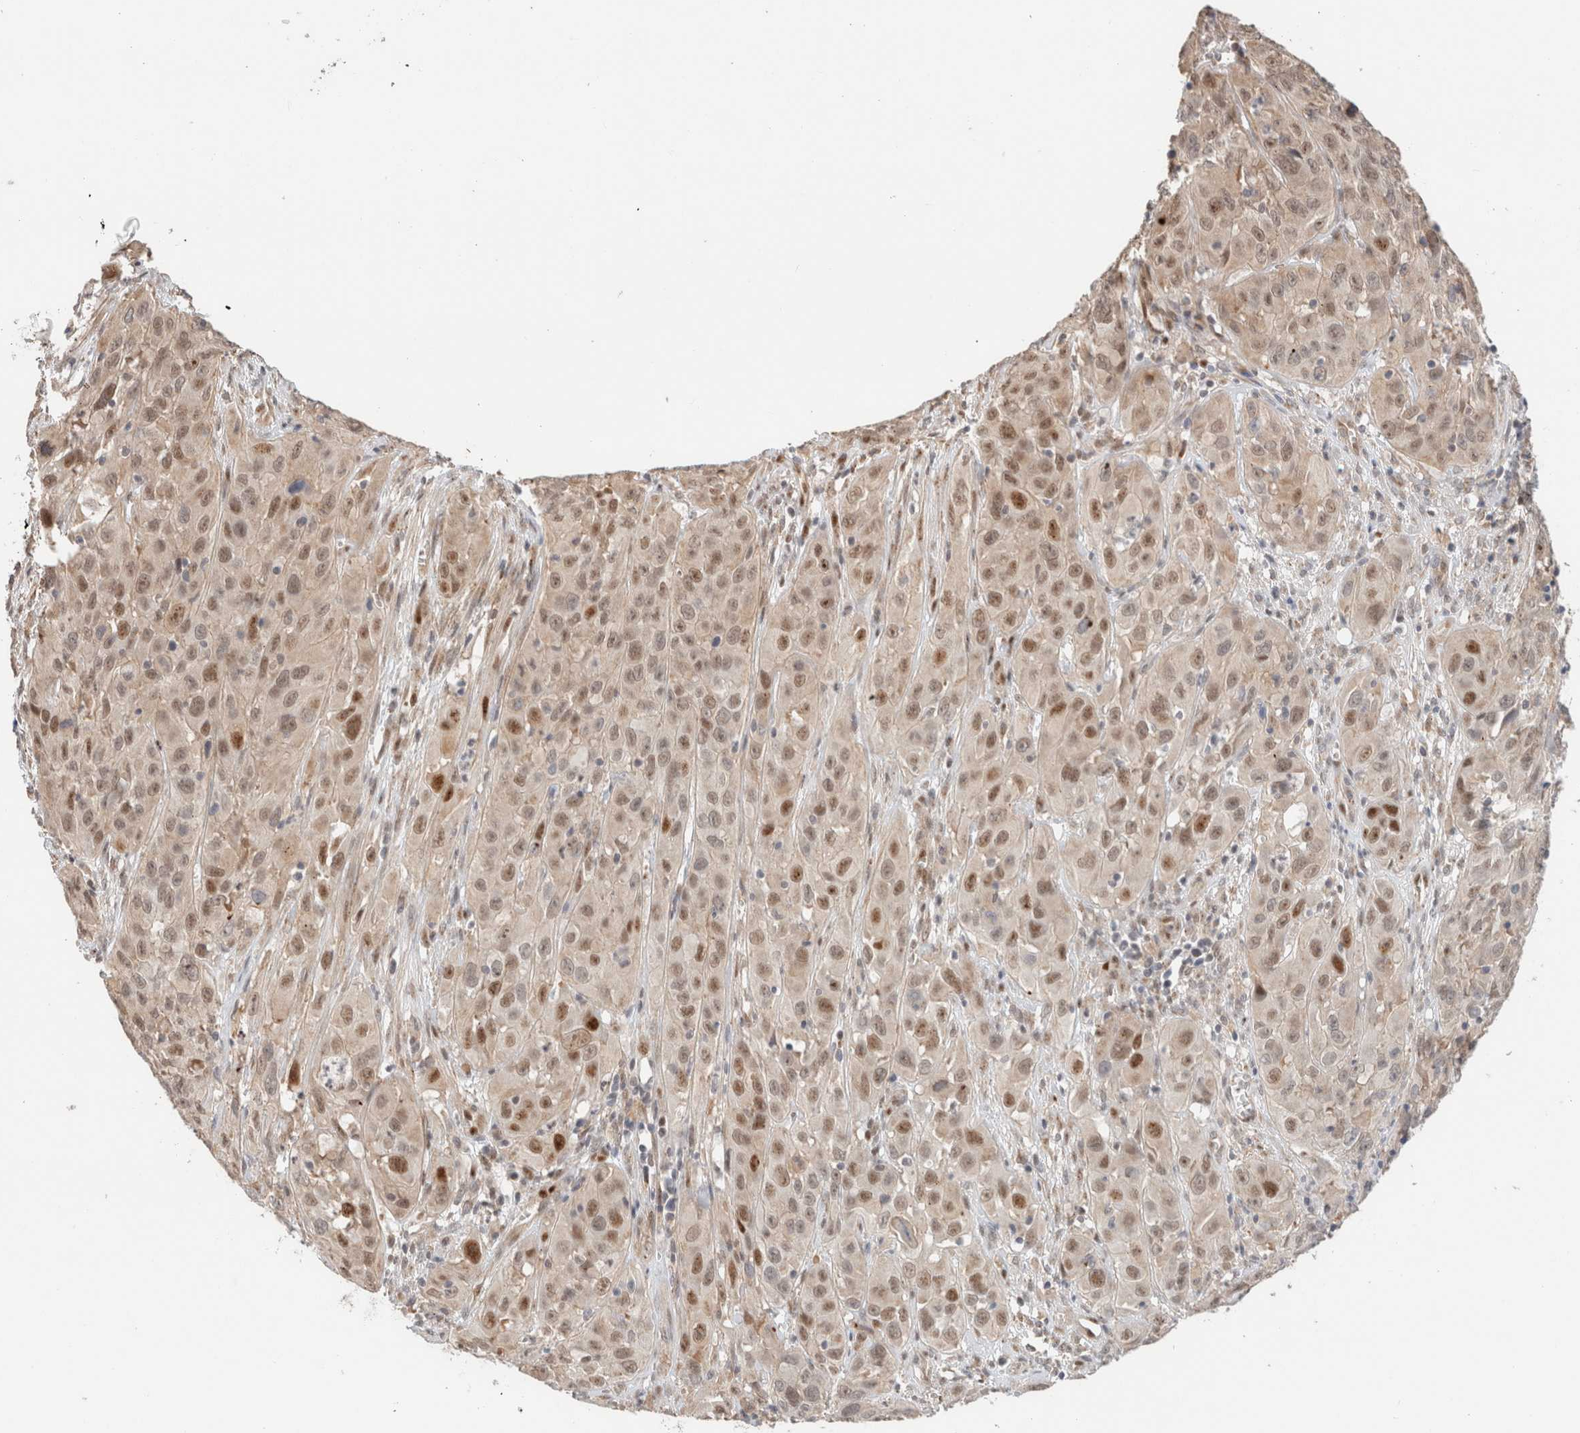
{"staining": {"intensity": "moderate", "quantity": ">75%", "location": "nuclear"}, "tissue": "cervical cancer", "cell_type": "Tumor cells", "image_type": "cancer", "snomed": [{"axis": "morphology", "description": "Squamous cell carcinoma, NOS"}, {"axis": "topography", "description": "Cervix"}], "caption": "Cervical cancer (squamous cell carcinoma) stained with a brown dye shows moderate nuclear positive positivity in approximately >75% of tumor cells.", "gene": "ID3", "patient": {"sex": "female", "age": 32}}